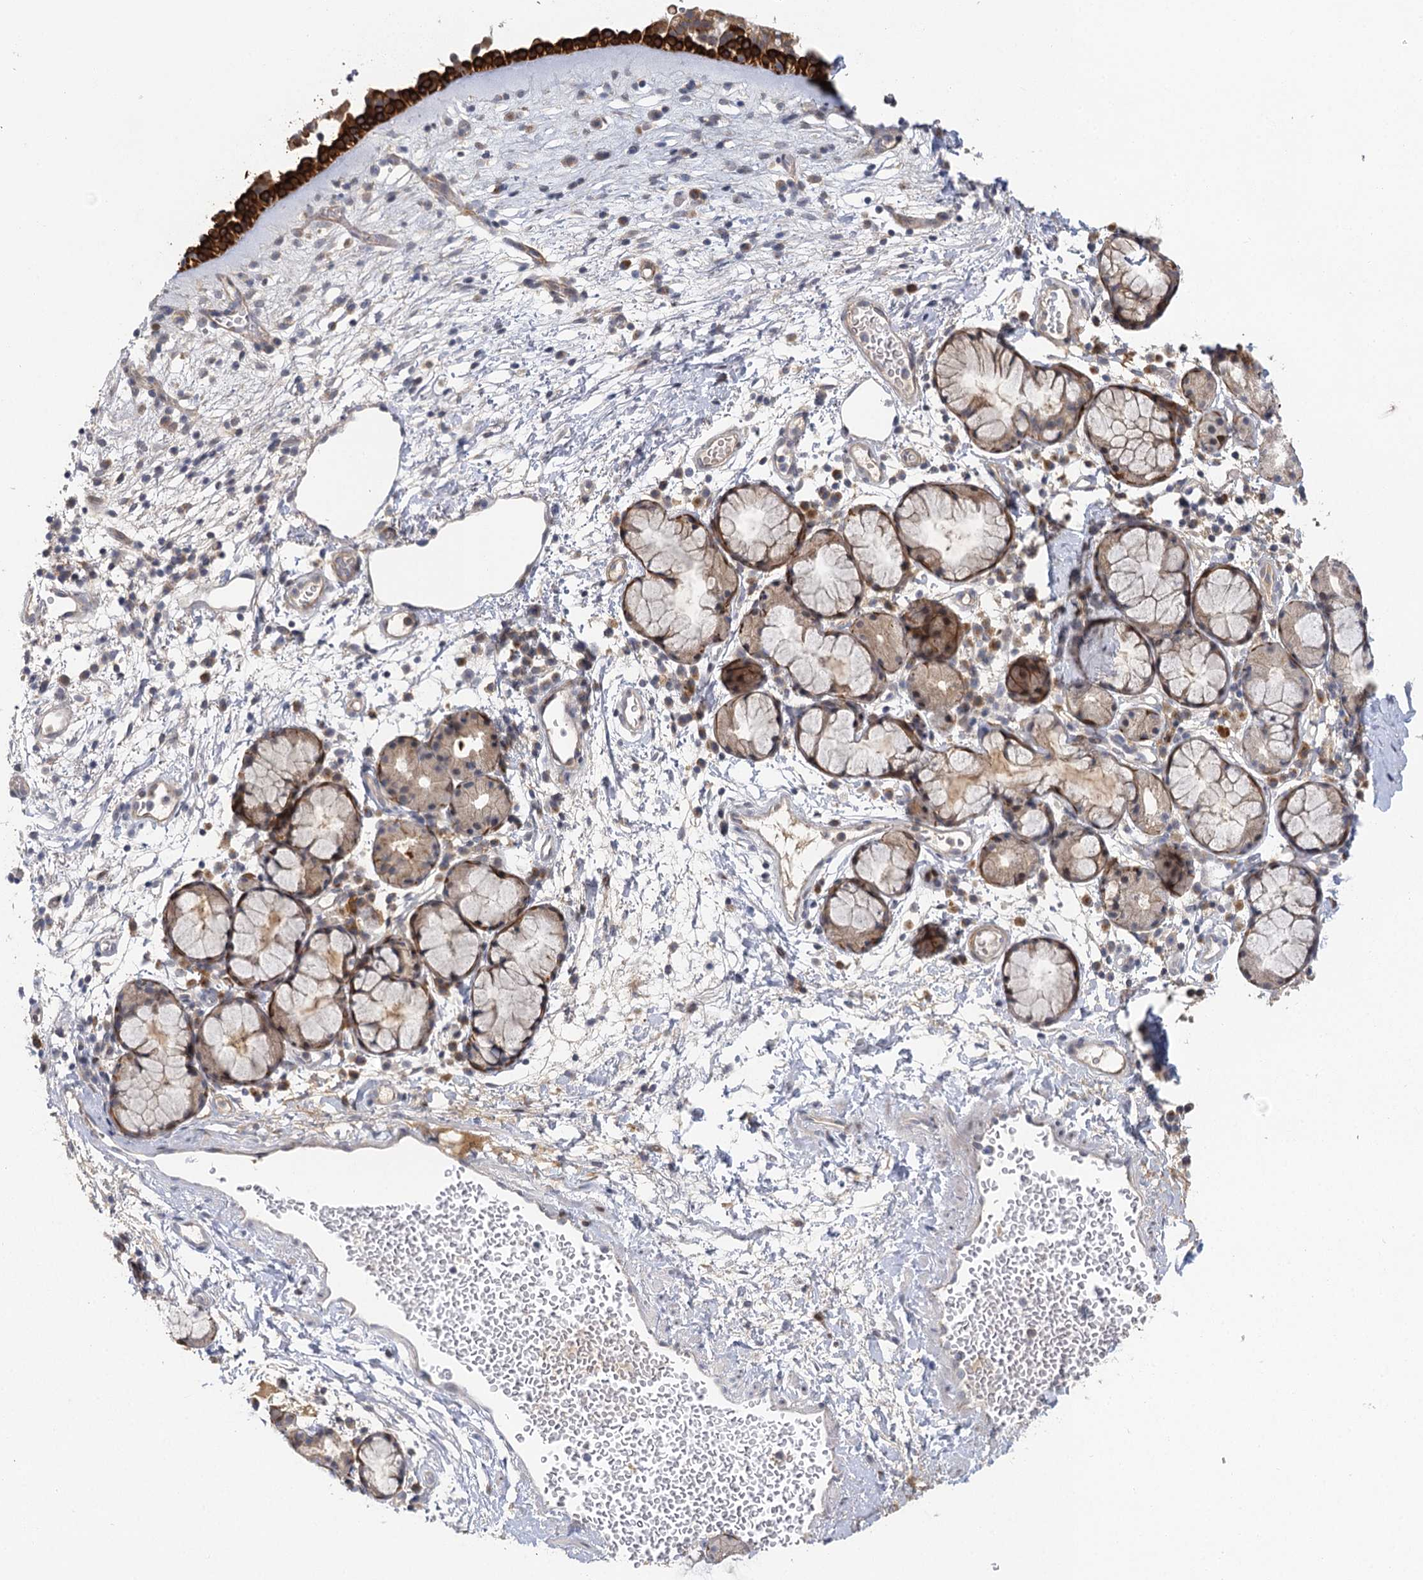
{"staining": {"intensity": "strong", "quantity": ">75%", "location": "cytoplasmic/membranous"}, "tissue": "nasopharynx", "cell_type": "Respiratory epithelial cells", "image_type": "normal", "snomed": [{"axis": "morphology", "description": "Normal tissue, NOS"}, {"axis": "morphology", "description": "Inflammation, NOS"}, {"axis": "topography", "description": "Nasopharynx"}], "caption": "Immunohistochemical staining of benign human nasopharynx reveals >75% levels of strong cytoplasmic/membranous protein positivity in approximately >75% of respiratory epithelial cells. (DAB IHC, brown staining for protein, blue staining for nuclei).", "gene": "IL11RA", "patient": {"sex": "male", "age": 70}}